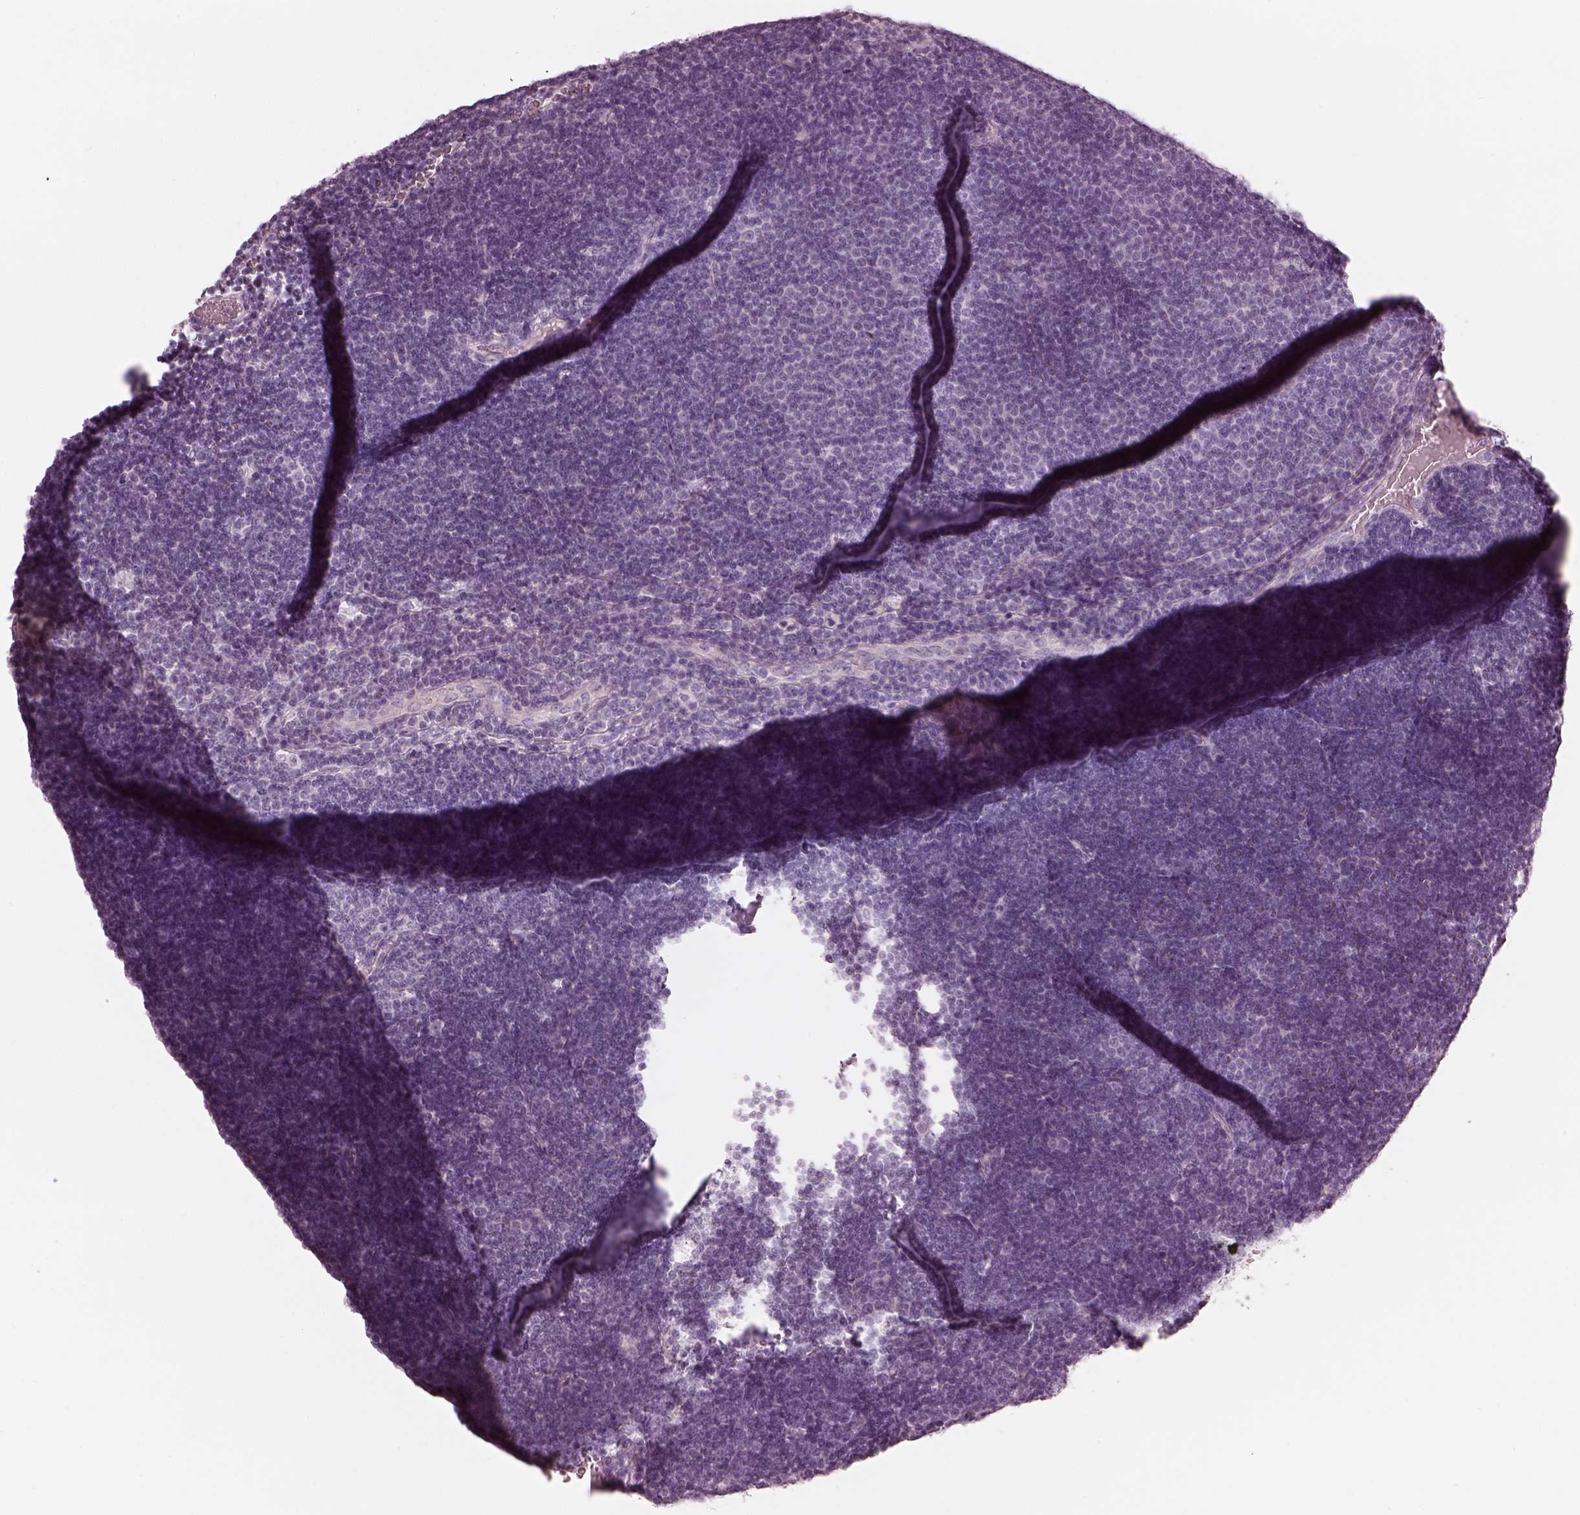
{"staining": {"intensity": "negative", "quantity": "none", "location": "none"}, "tissue": "lymphoma", "cell_type": "Tumor cells", "image_type": "cancer", "snomed": [{"axis": "morphology", "description": "Malignant lymphoma, non-Hodgkin's type, Low grade"}, {"axis": "topography", "description": "Brain"}], "caption": "Low-grade malignant lymphoma, non-Hodgkin's type was stained to show a protein in brown. There is no significant staining in tumor cells.", "gene": "RSPH9", "patient": {"sex": "female", "age": 66}}